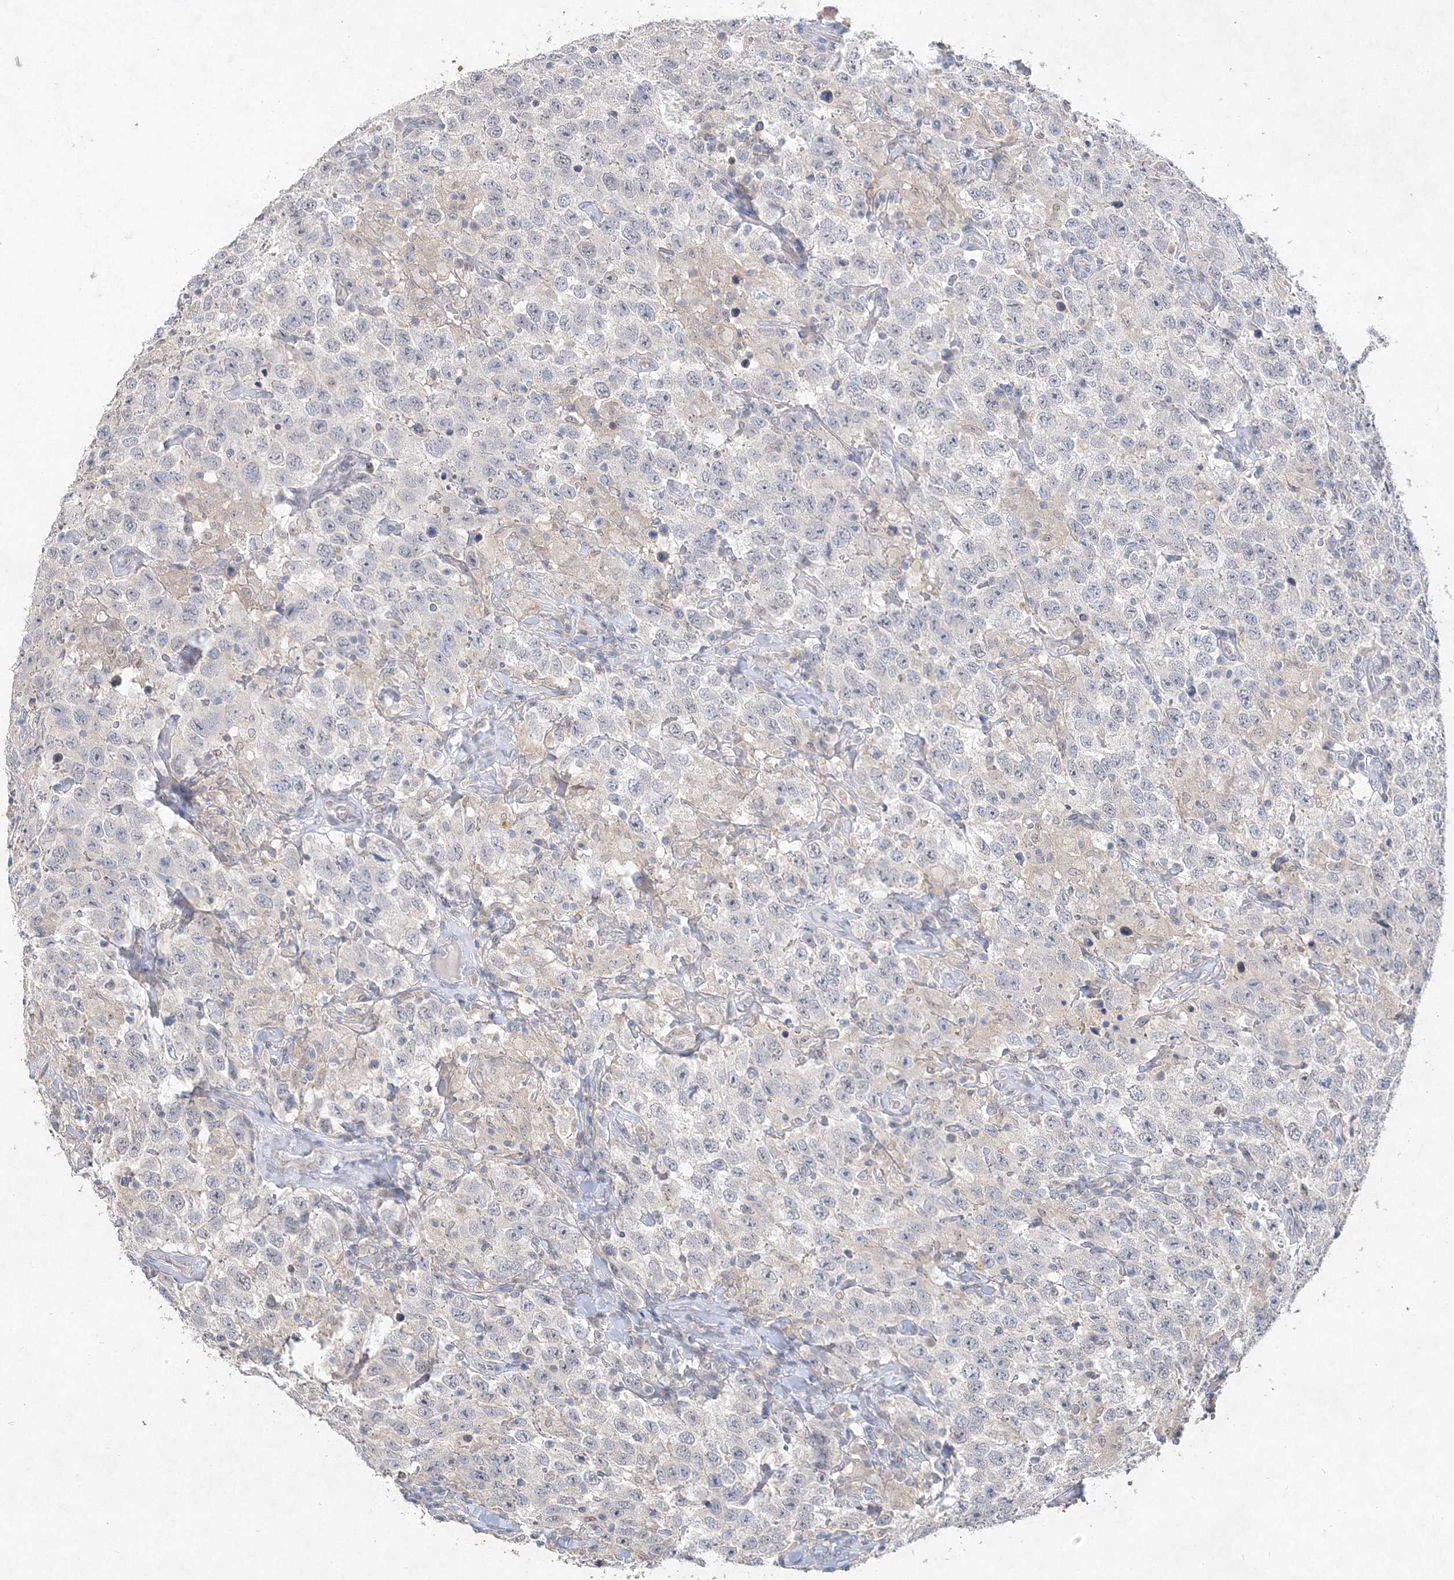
{"staining": {"intensity": "negative", "quantity": "none", "location": "none"}, "tissue": "testis cancer", "cell_type": "Tumor cells", "image_type": "cancer", "snomed": [{"axis": "morphology", "description": "Seminoma, NOS"}, {"axis": "topography", "description": "Testis"}], "caption": "Immunohistochemistry (IHC) photomicrograph of neoplastic tissue: testis seminoma stained with DAB reveals no significant protein expression in tumor cells.", "gene": "MAT2B", "patient": {"sex": "male", "age": 41}}